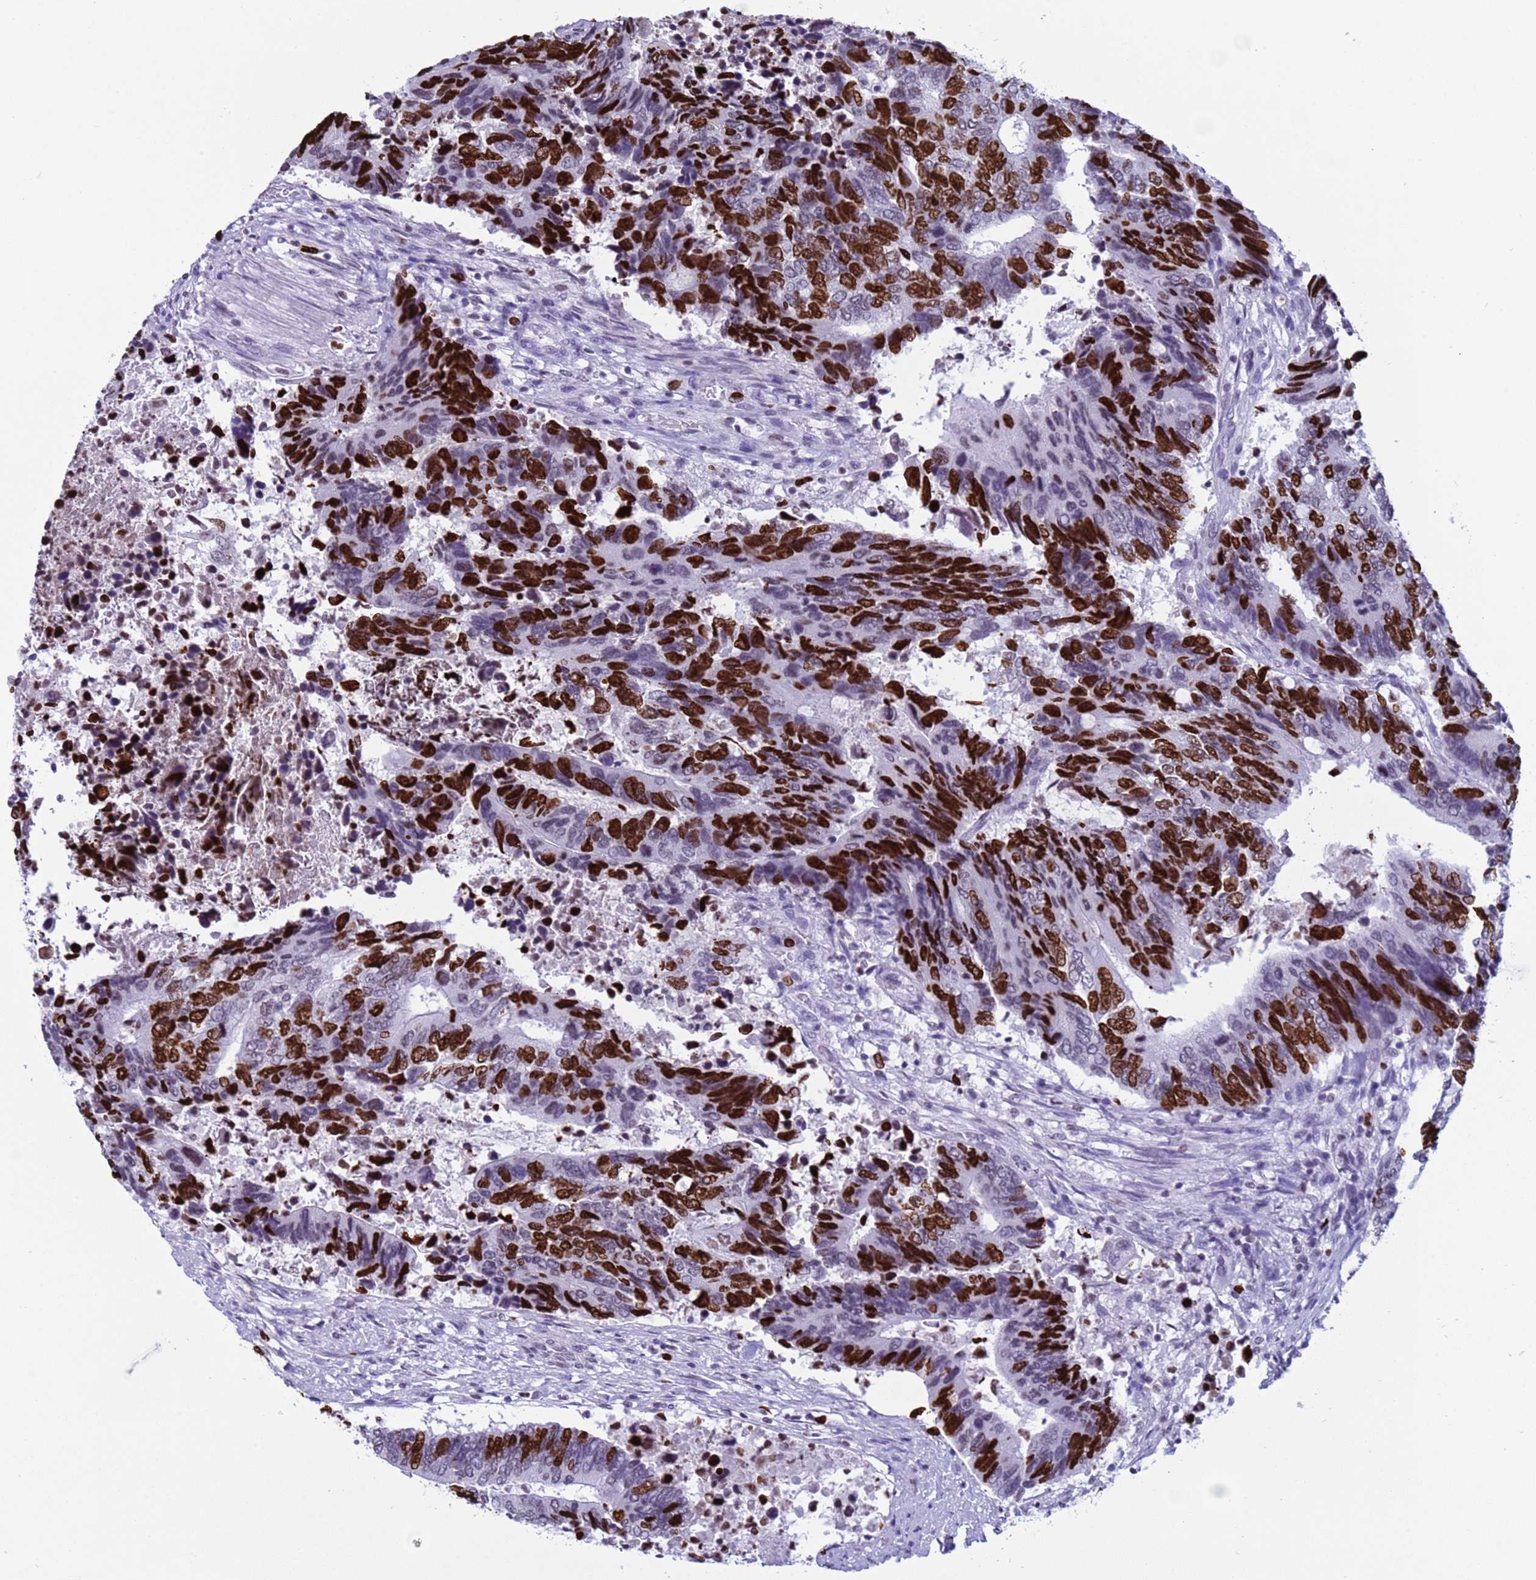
{"staining": {"intensity": "strong", "quantity": "25%-75%", "location": "nuclear"}, "tissue": "colorectal cancer", "cell_type": "Tumor cells", "image_type": "cancer", "snomed": [{"axis": "morphology", "description": "Adenocarcinoma, NOS"}, {"axis": "topography", "description": "Colon"}], "caption": "Immunohistochemical staining of human colorectal adenocarcinoma reveals strong nuclear protein positivity in approximately 25%-75% of tumor cells. Using DAB (3,3'-diaminobenzidine) (brown) and hematoxylin (blue) stains, captured at high magnification using brightfield microscopy.", "gene": "H4C8", "patient": {"sex": "male", "age": 87}}